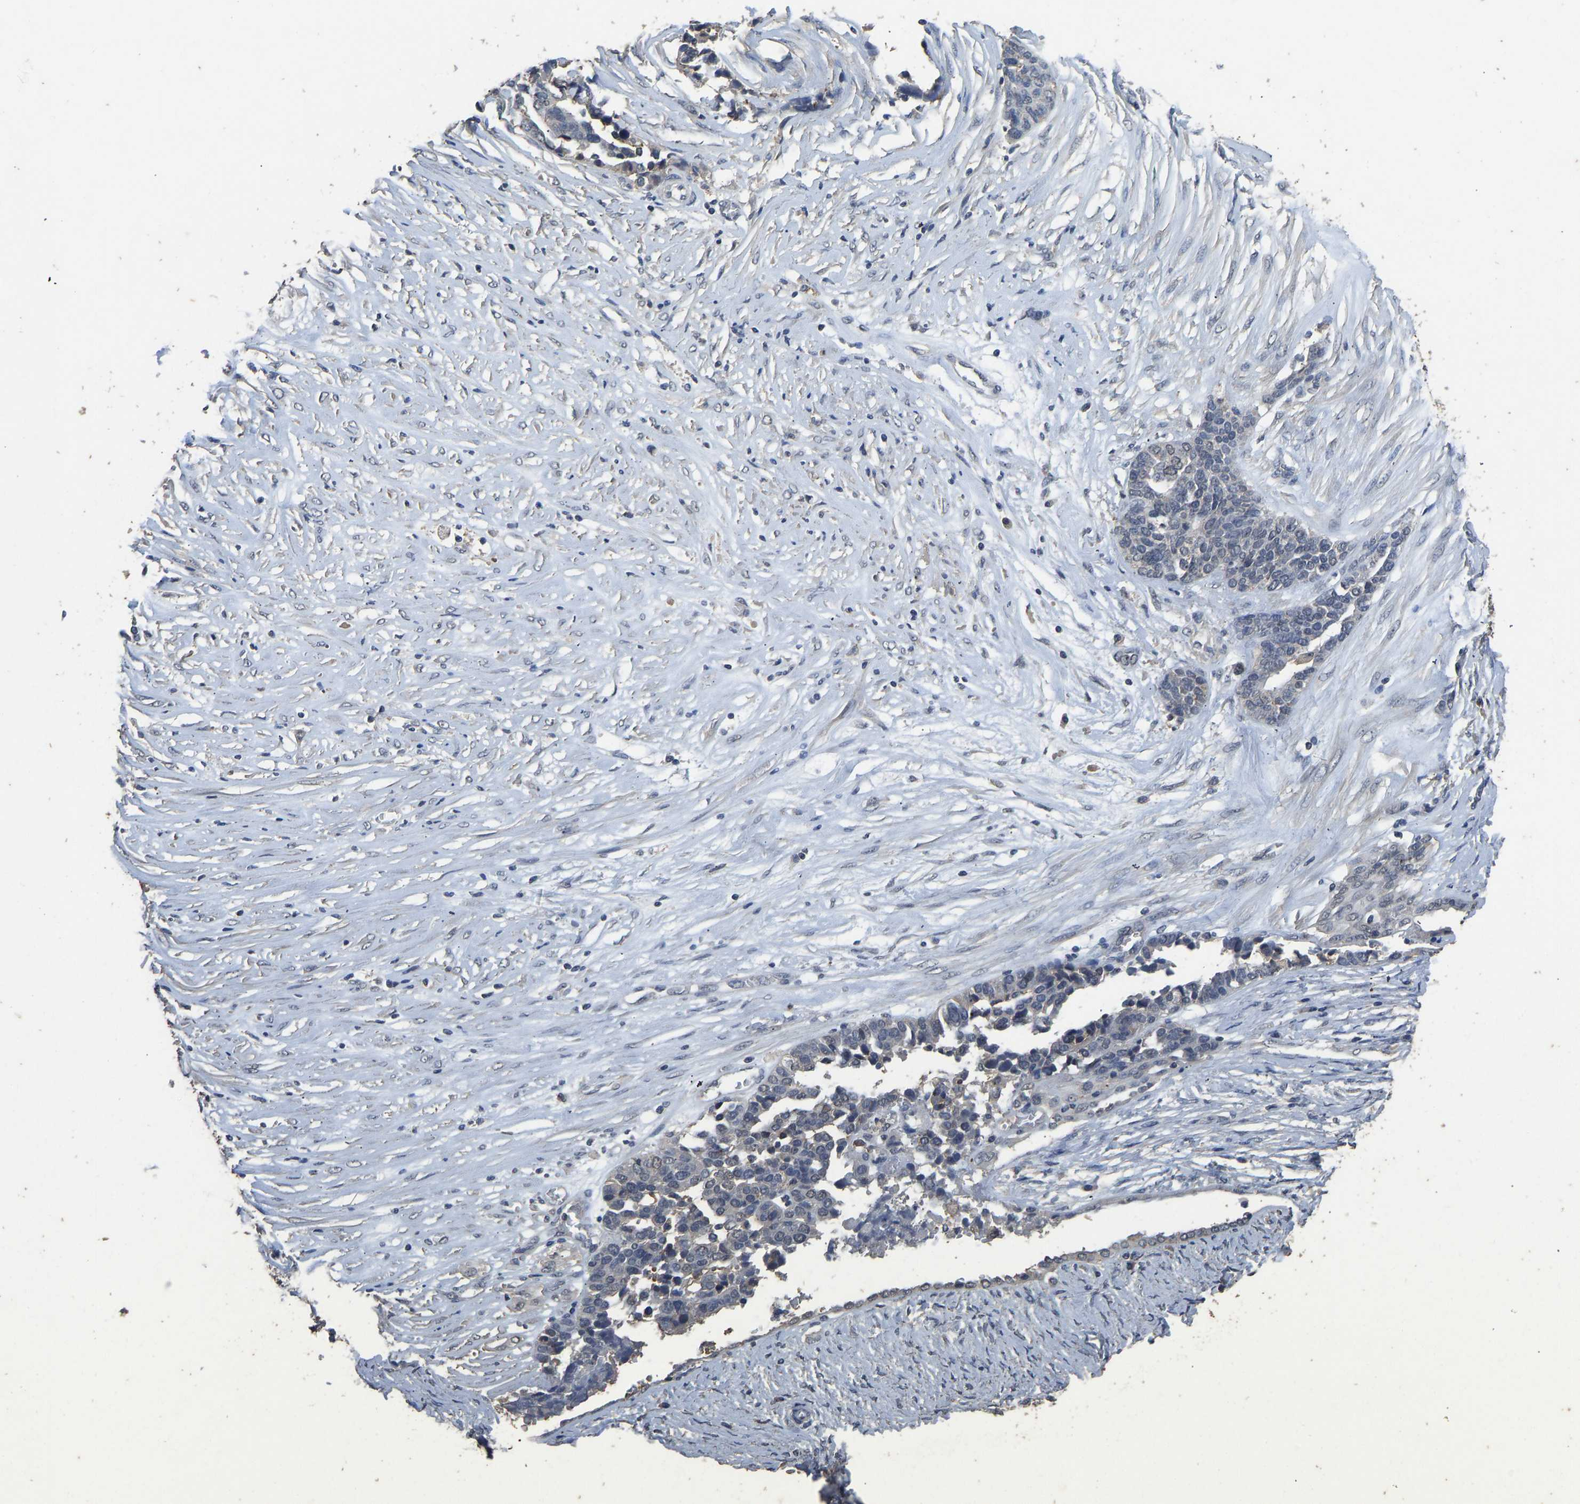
{"staining": {"intensity": "negative", "quantity": "none", "location": "none"}, "tissue": "ovarian cancer", "cell_type": "Tumor cells", "image_type": "cancer", "snomed": [{"axis": "morphology", "description": "Cystadenocarcinoma, serous, NOS"}, {"axis": "topography", "description": "Ovary"}], "caption": "Immunohistochemistry of serous cystadenocarcinoma (ovarian) demonstrates no staining in tumor cells.", "gene": "CIDEC", "patient": {"sex": "female", "age": 44}}